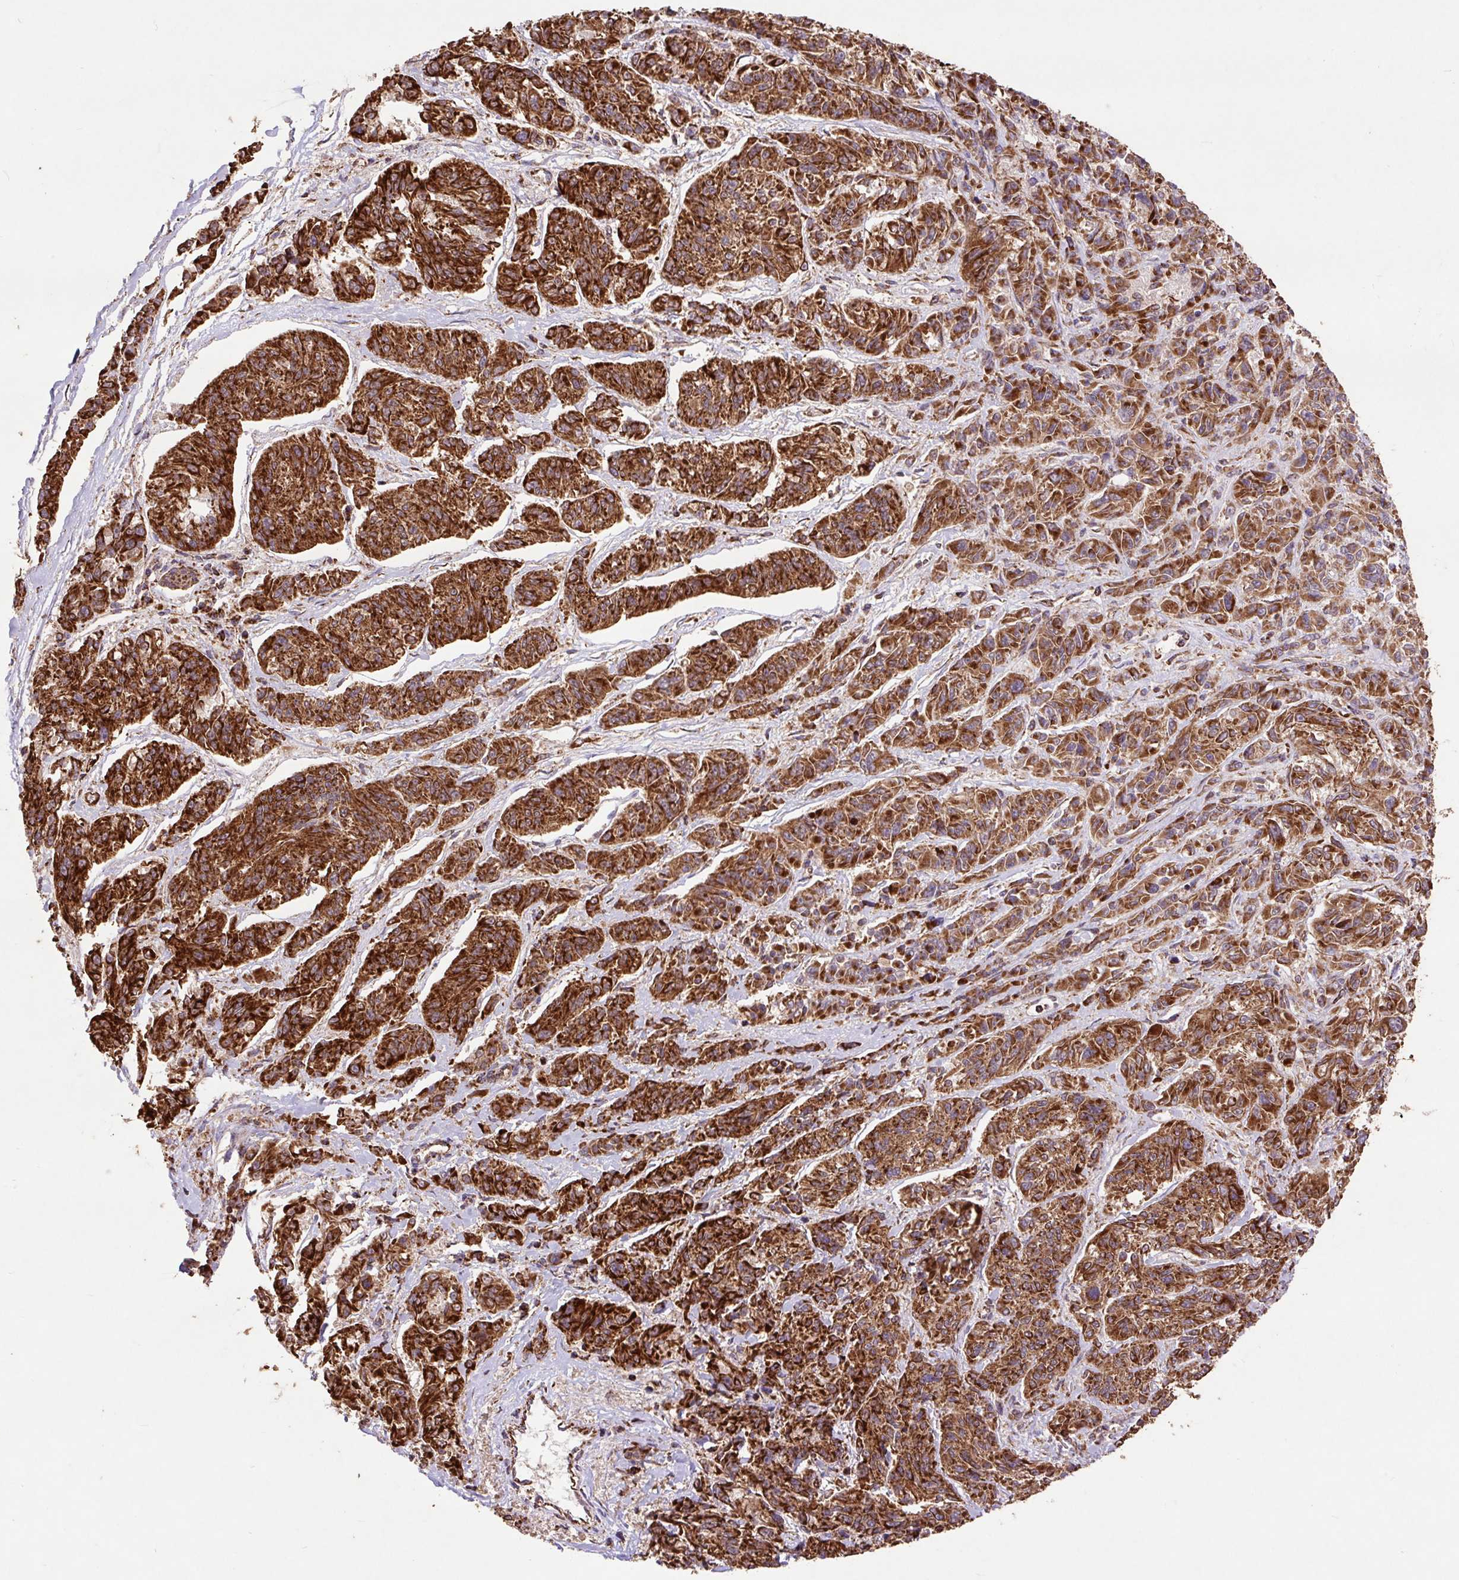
{"staining": {"intensity": "strong", "quantity": ">75%", "location": "cytoplasmic/membranous"}, "tissue": "melanoma", "cell_type": "Tumor cells", "image_type": "cancer", "snomed": [{"axis": "morphology", "description": "Malignant melanoma, NOS"}, {"axis": "topography", "description": "Skin"}], "caption": "Immunohistochemistry (IHC) of melanoma reveals high levels of strong cytoplasmic/membranous staining in about >75% of tumor cells.", "gene": "ATP5F1A", "patient": {"sex": "male", "age": 53}}